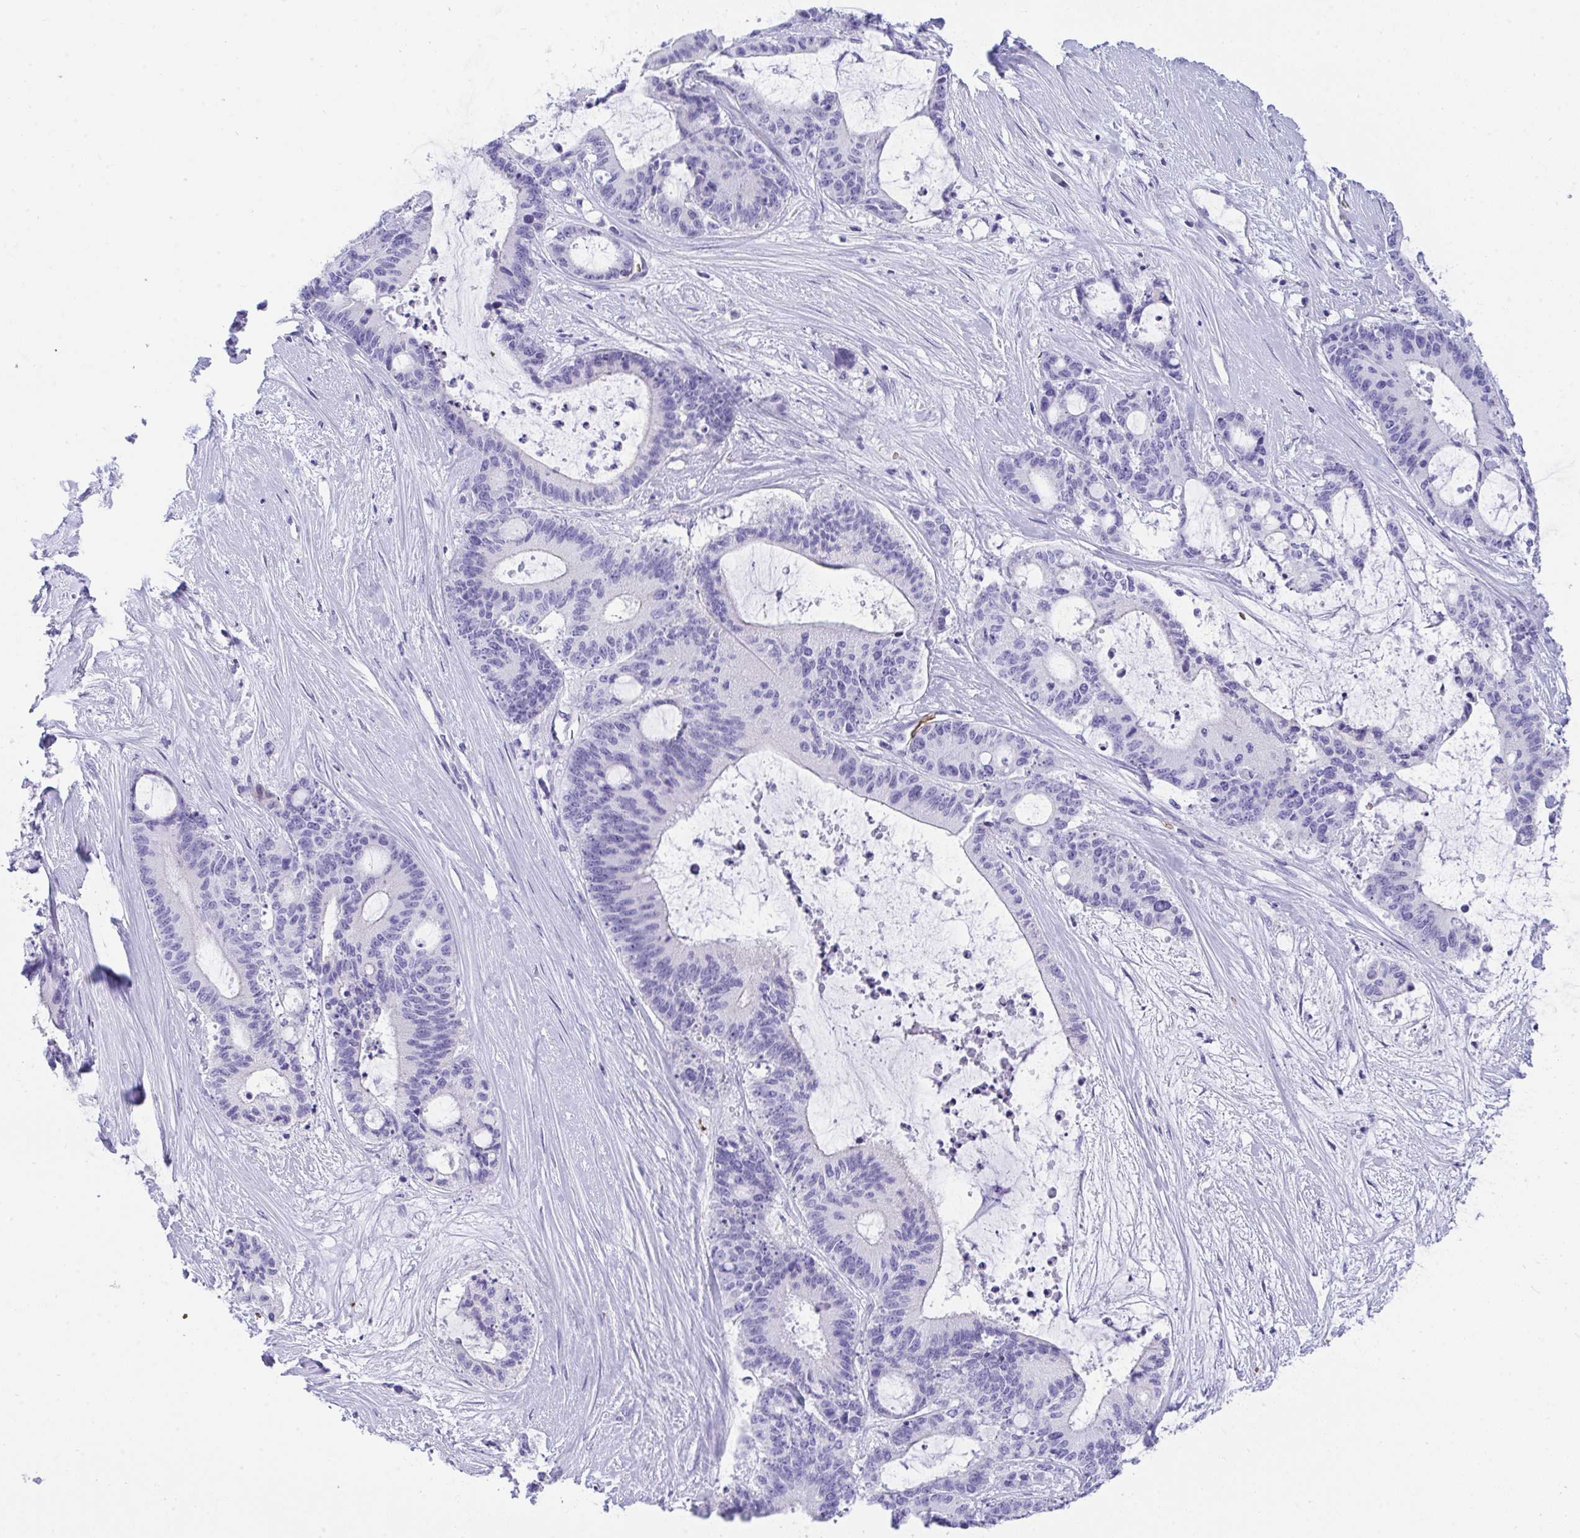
{"staining": {"intensity": "negative", "quantity": "none", "location": "none"}, "tissue": "liver cancer", "cell_type": "Tumor cells", "image_type": "cancer", "snomed": [{"axis": "morphology", "description": "Normal tissue, NOS"}, {"axis": "morphology", "description": "Cholangiocarcinoma"}, {"axis": "topography", "description": "Liver"}, {"axis": "topography", "description": "Peripheral nerve tissue"}], "caption": "This micrograph is of liver cancer stained with immunohistochemistry to label a protein in brown with the nuclei are counter-stained blue. There is no staining in tumor cells.", "gene": "ANK1", "patient": {"sex": "female", "age": 73}}